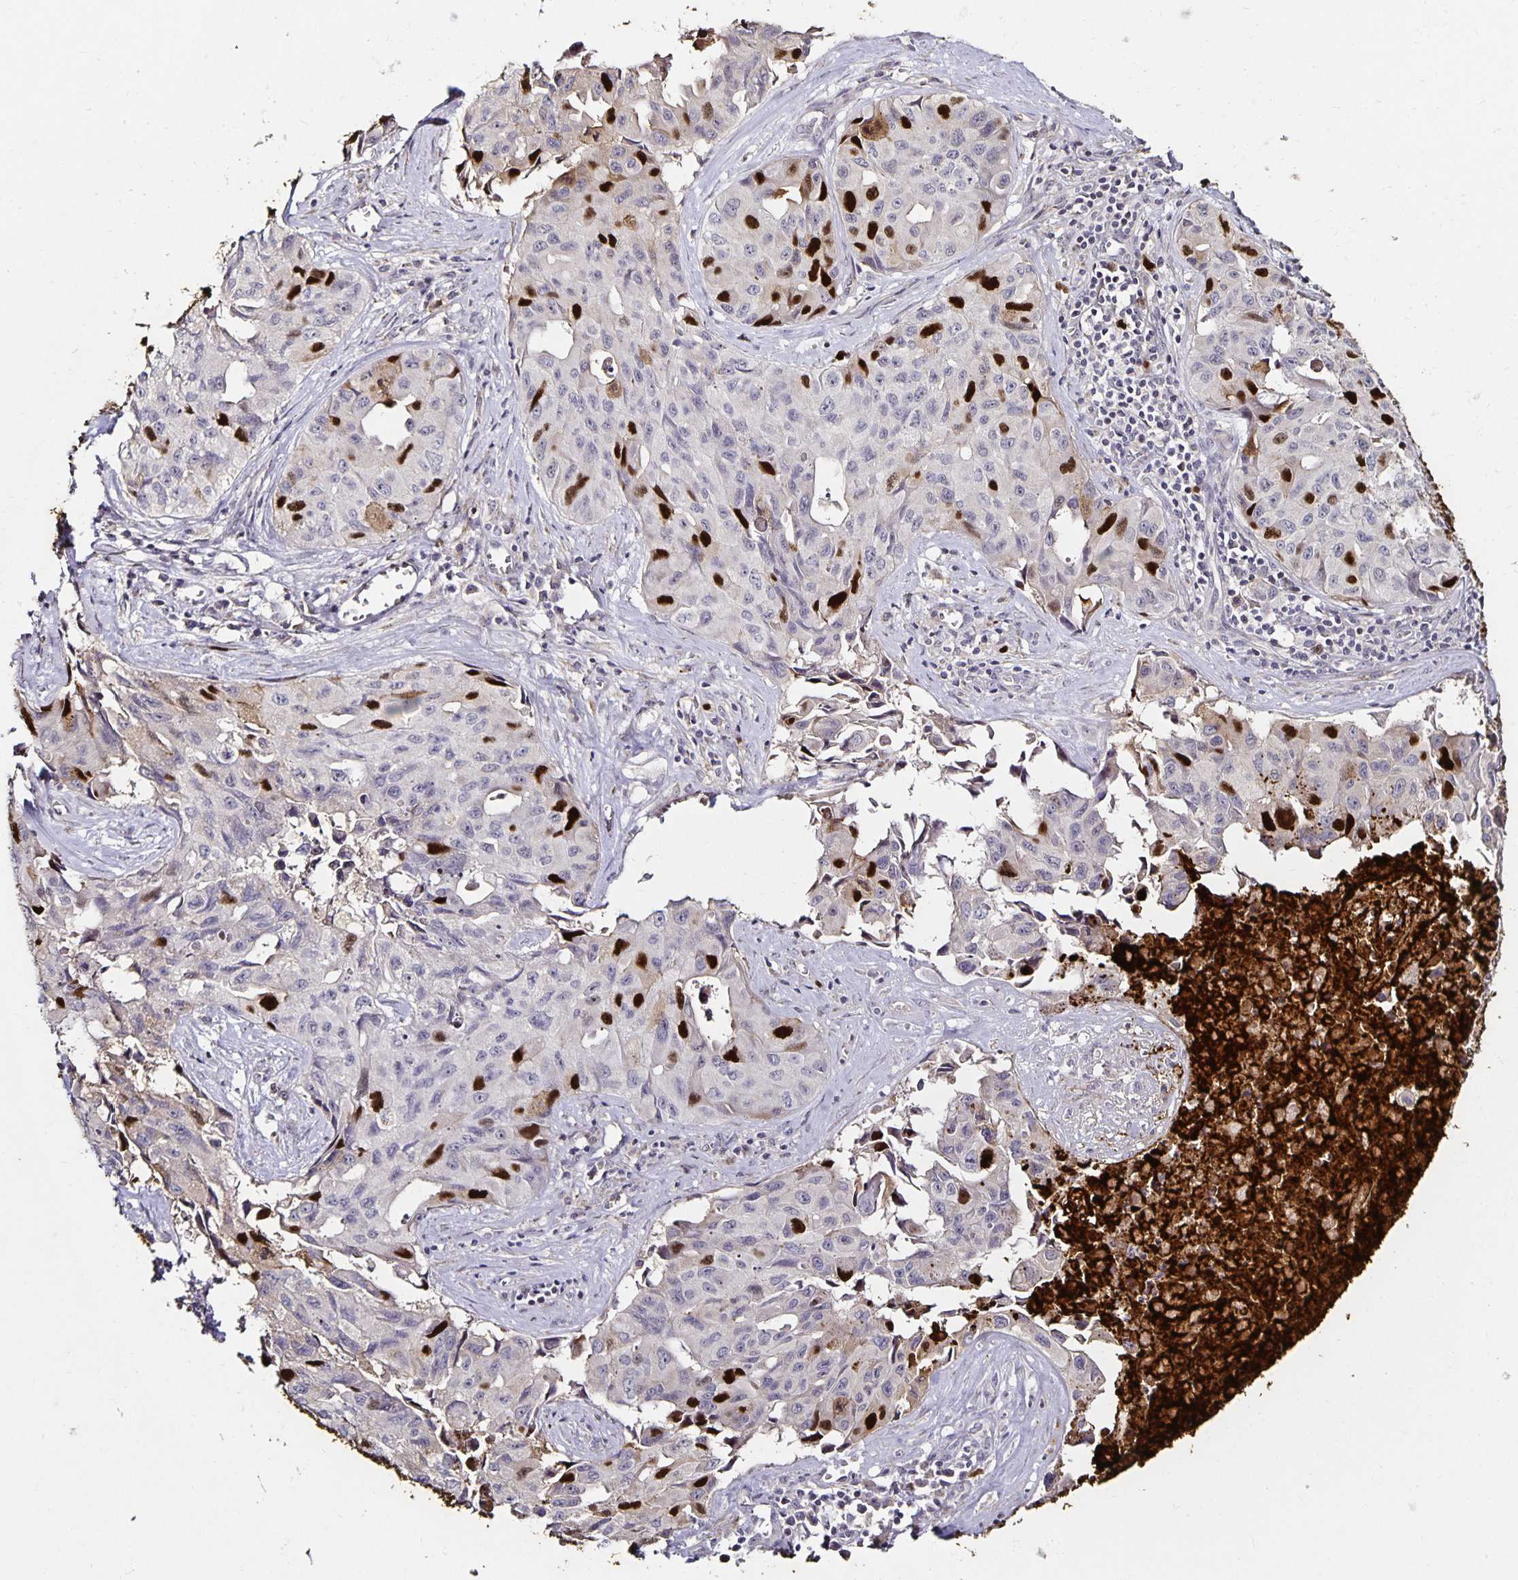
{"staining": {"intensity": "strong", "quantity": "<25%", "location": "nuclear"}, "tissue": "lung cancer", "cell_type": "Tumor cells", "image_type": "cancer", "snomed": [{"axis": "morphology", "description": "Adenocarcinoma, NOS"}, {"axis": "topography", "description": "Lymph node"}, {"axis": "topography", "description": "Lung"}], "caption": "This is a photomicrograph of immunohistochemistry staining of adenocarcinoma (lung), which shows strong staining in the nuclear of tumor cells.", "gene": "ANLN", "patient": {"sex": "male", "age": 64}}